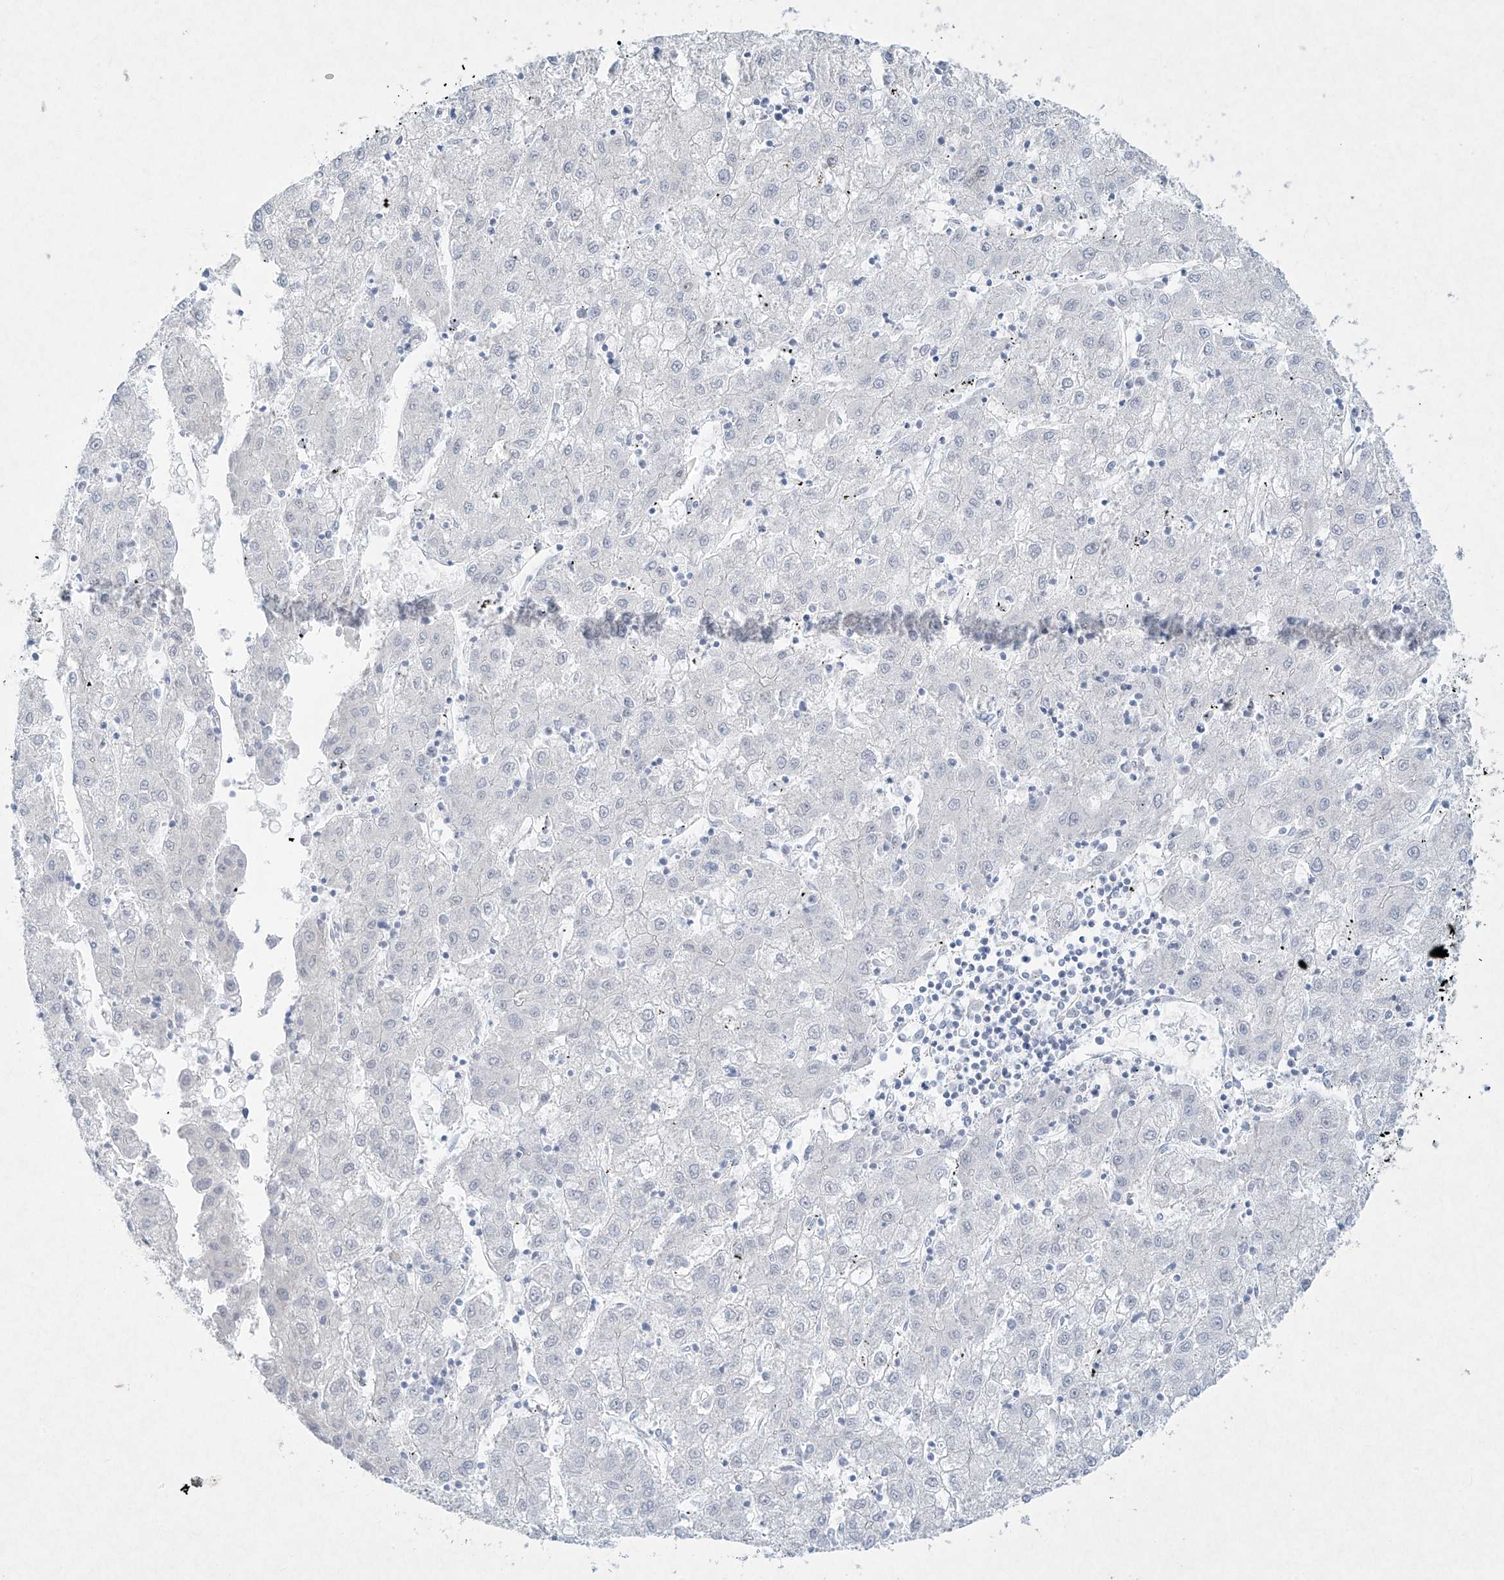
{"staining": {"intensity": "negative", "quantity": "none", "location": "none"}, "tissue": "liver cancer", "cell_type": "Tumor cells", "image_type": "cancer", "snomed": [{"axis": "morphology", "description": "Carcinoma, Hepatocellular, NOS"}, {"axis": "topography", "description": "Liver"}], "caption": "Human liver cancer stained for a protein using IHC displays no positivity in tumor cells.", "gene": "PAX6", "patient": {"sex": "male", "age": 72}}